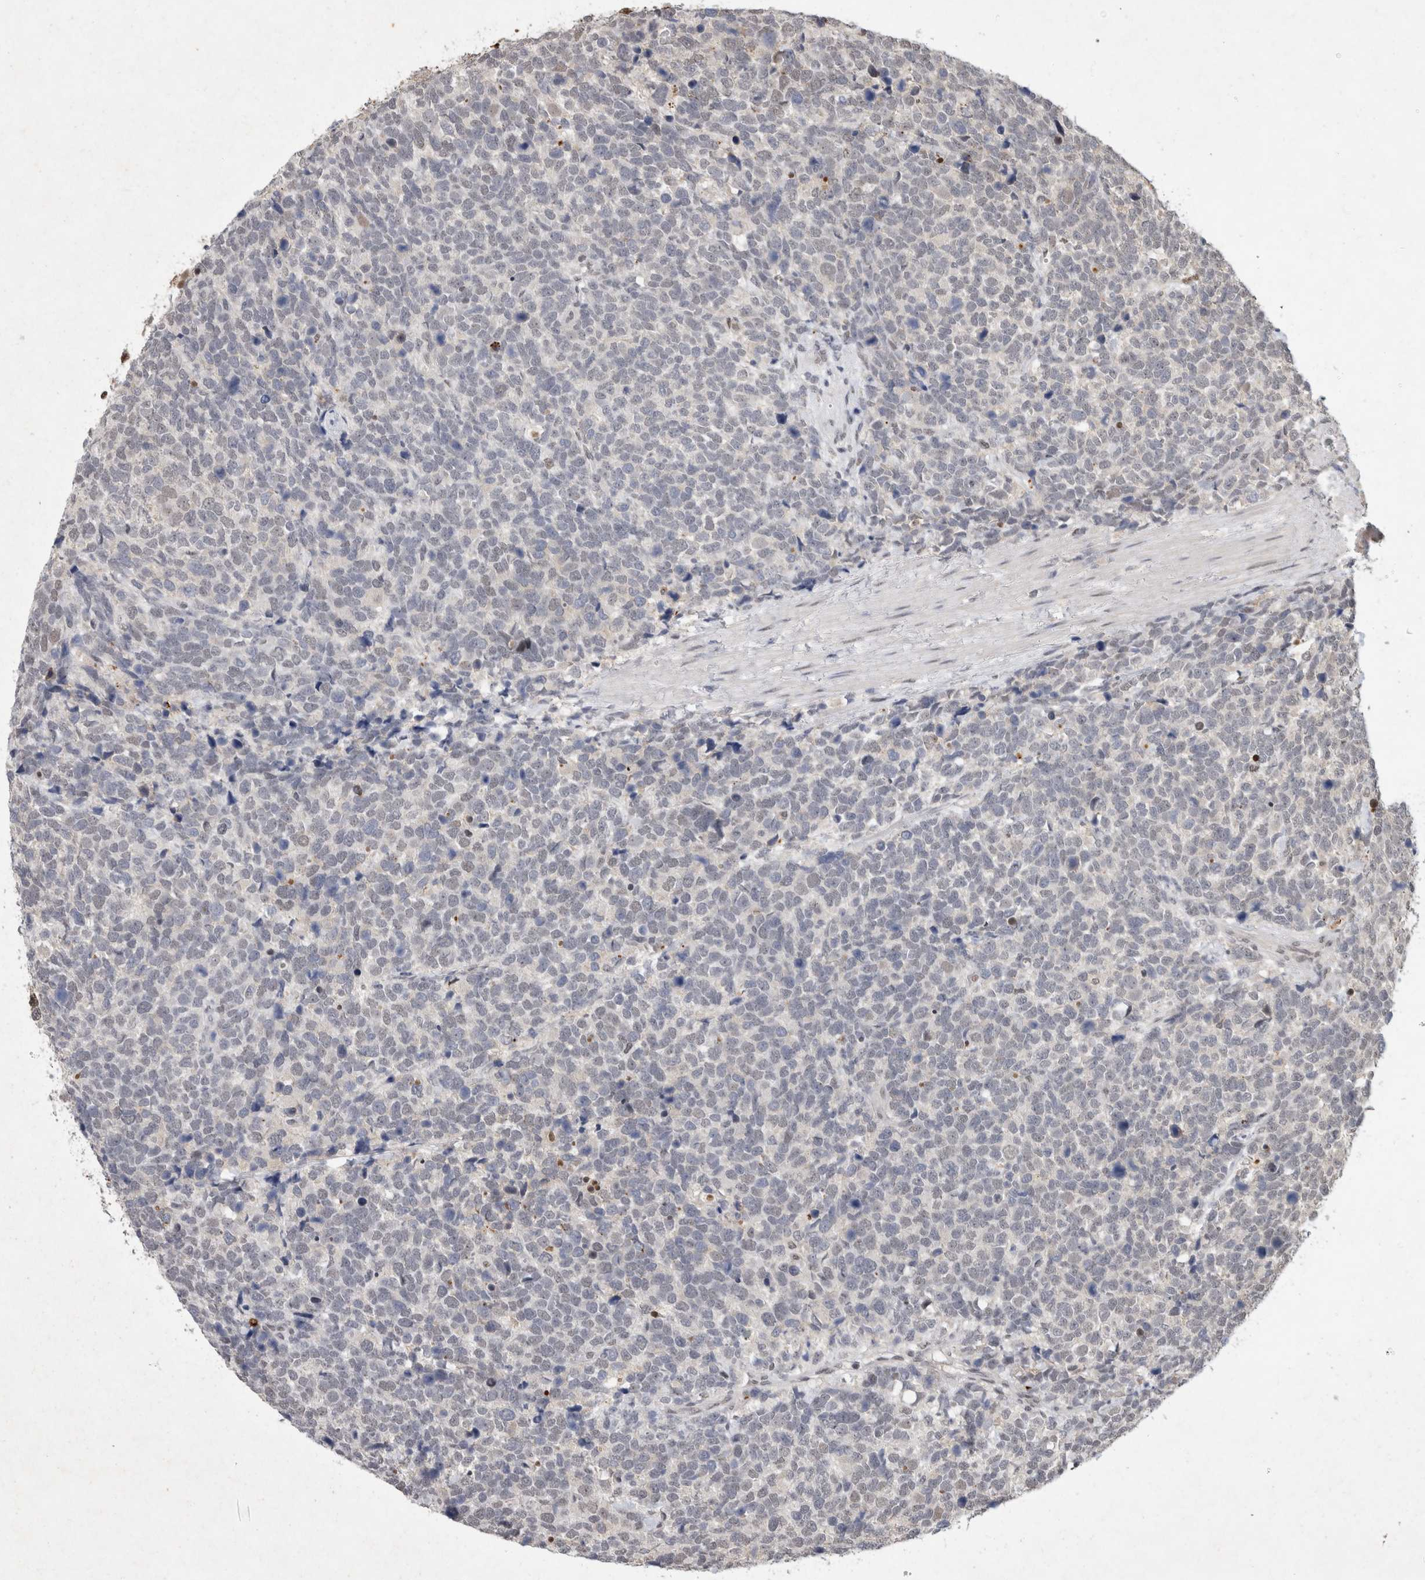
{"staining": {"intensity": "negative", "quantity": "none", "location": "none"}, "tissue": "urothelial cancer", "cell_type": "Tumor cells", "image_type": "cancer", "snomed": [{"axis": "morphology", "description": "Urothelial carcinoma, High grade"}, {"axis": "topography", "description": "Urinary bladder"}], "caption": "The image displays no staining of tumor cells in high-grade urothelial carcinoma. (DAB (3,3'-diaminobenzidine) immunohistochemistry (IHC), high magnification).", "gene": "XRCC5", "patient": {"sex": "female", "age": 82}}